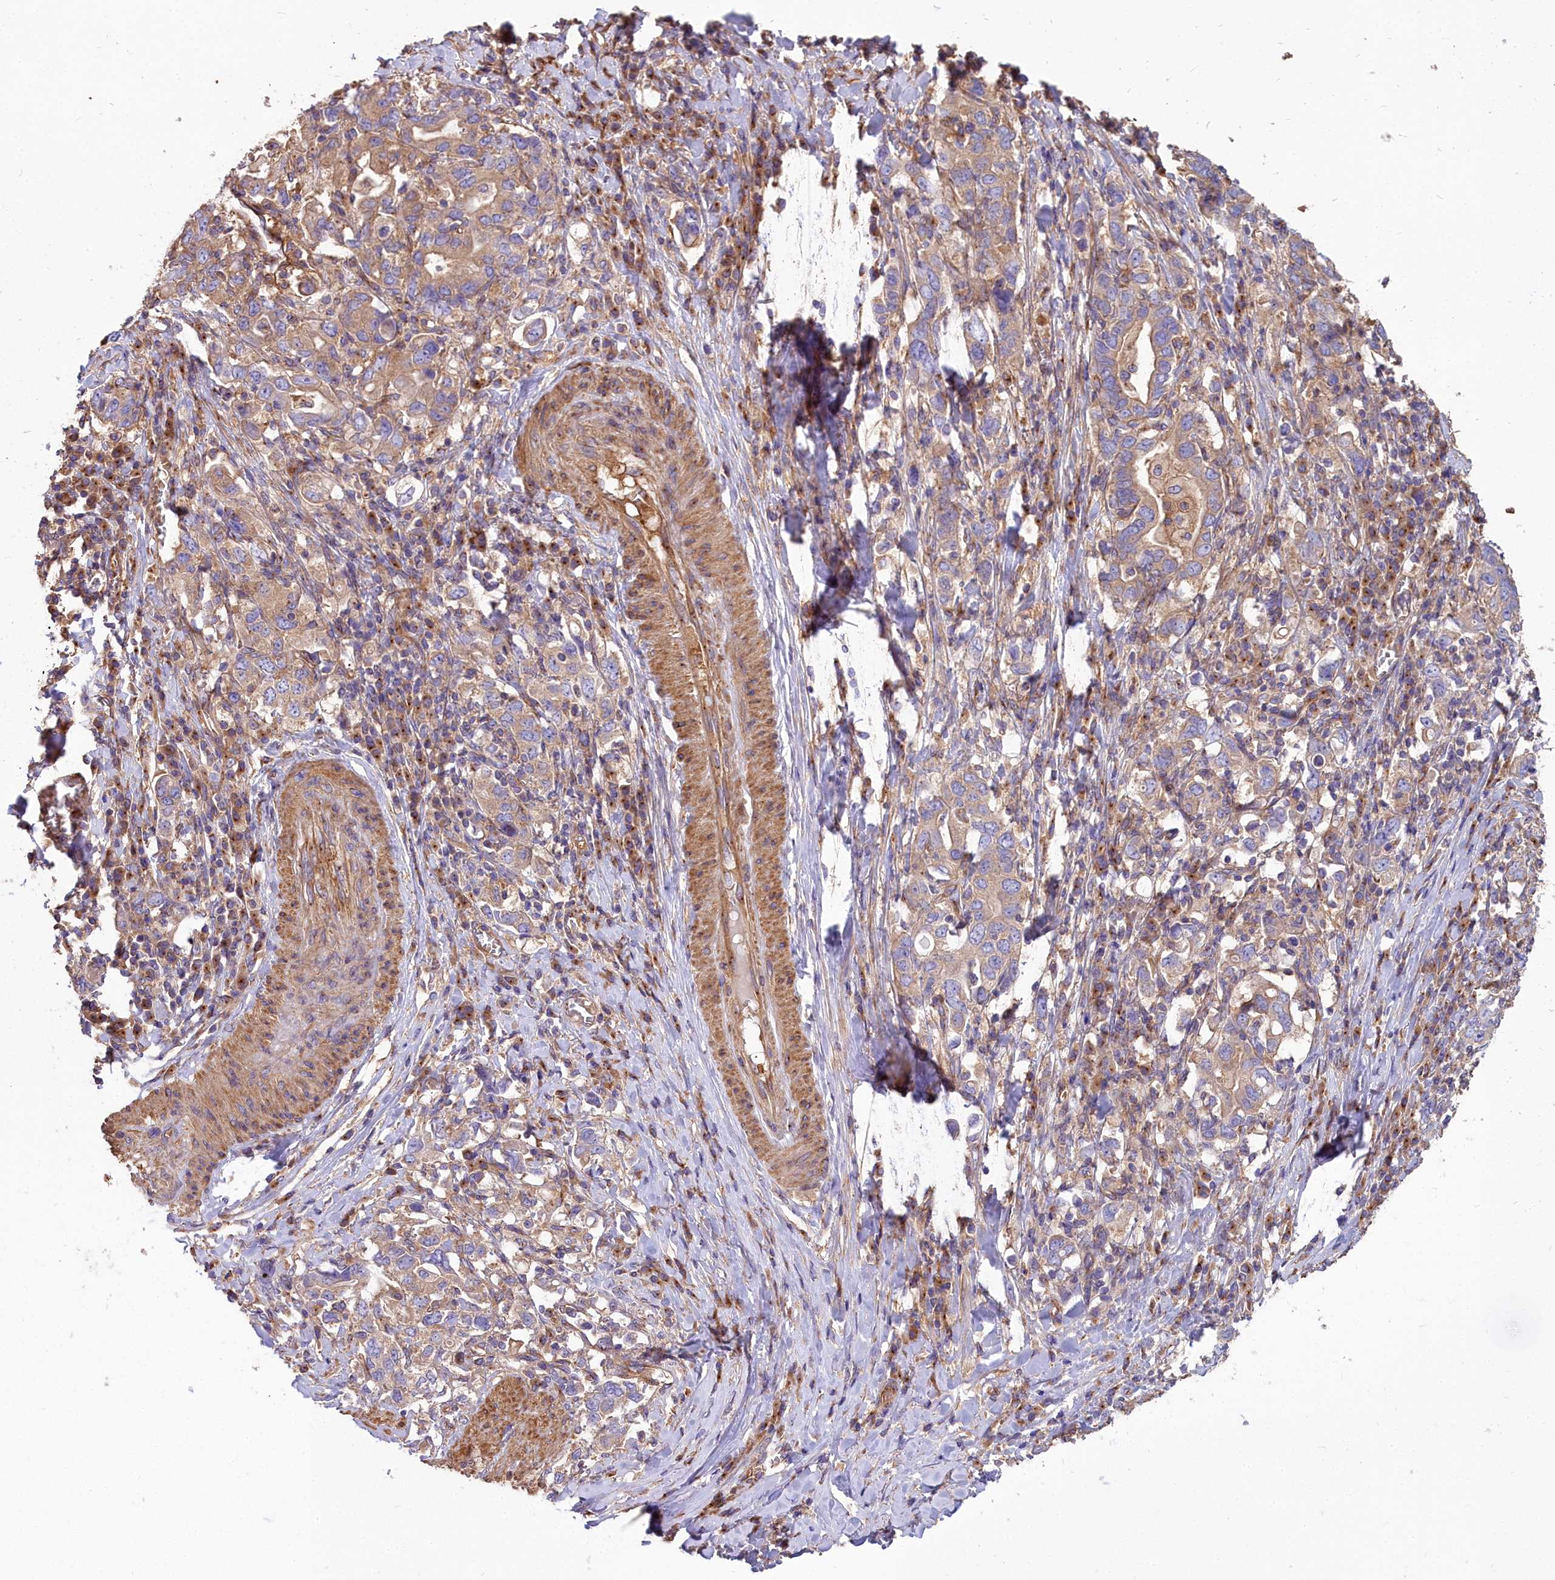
{"staining": {"intensity": "weak", "quantity": "25%-75%", "location": "cytoplasmic/membranous"}, "tissue": "stomach cancer", "cell_type": "Tumor cells", "image_type": "cancer", "snomed": [{"axis": "morphology", "description": "Adenocarcinoma, NOS"}, {"axis": "topography", "description": "Stomach, upper"}, {"axis": "topography", "description": "Stomach"}], "caption": "DAB immunohistochemical staining of human stomach cancer displays weak cytoplasmic/membranous protein positivity in approximately 25%-75% of tumor cells.", "gene": "DCTN3", "patient": {"sex": "male", "age": 62}}